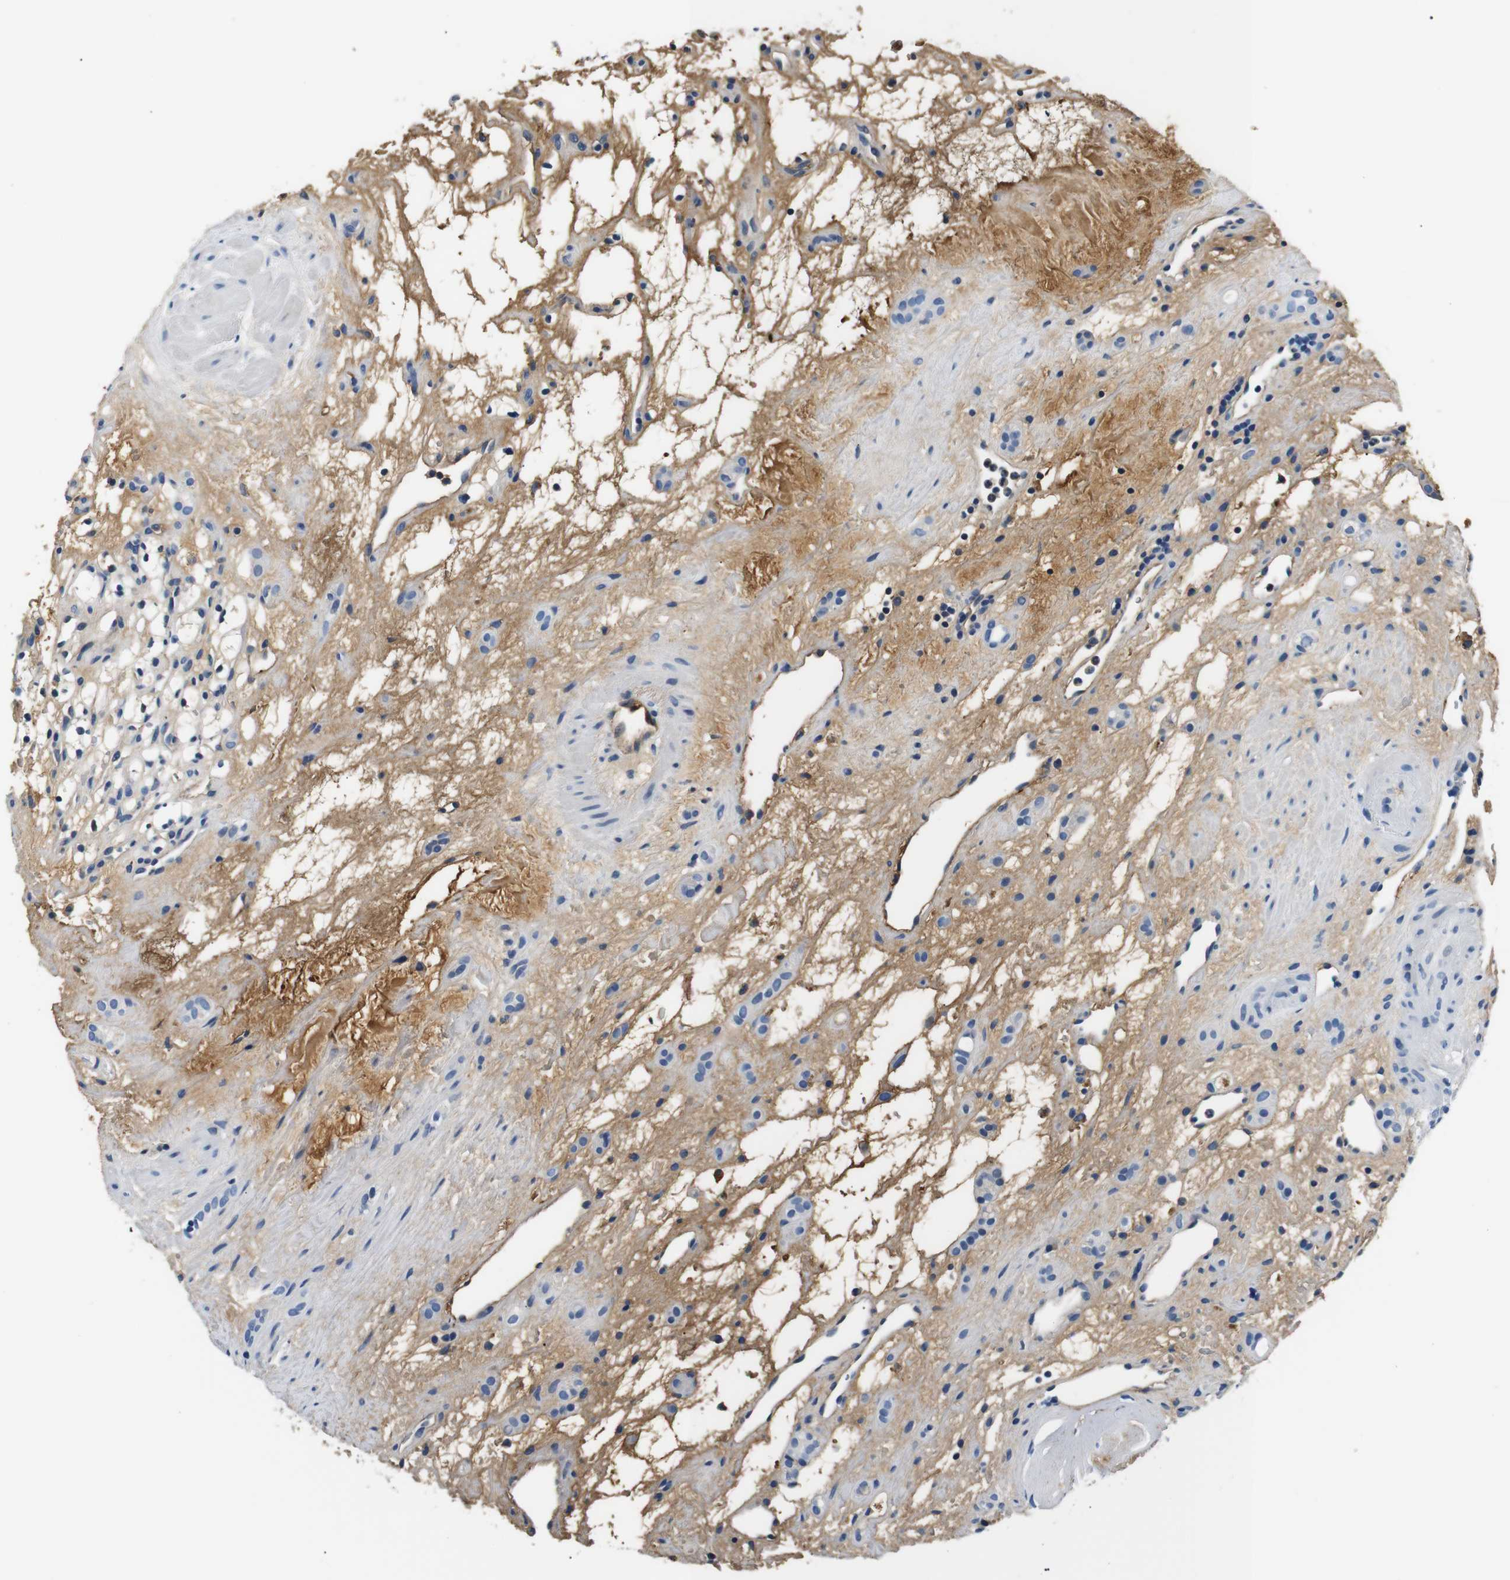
{"staining": {"intensity": "weak", "quantity": "25%-75%", "location": "cytoplasmic/membranous"}, "tissue": "renal cancer", "cell_type": "Tumor cells", "image_type": "cancer", "snomed": [{"axis": "morphology", "description": "Adenocarcinoma, NOS"}, {"axis": "topography", "description": "Kidney"}], "caption": "A photomicrograph showing weak cytoplasmic/membranous expression in approximately 25%-75% of tumor cells in renal cancer, as visualized by brown immunohistochemical staining.", "gene": "LHCGR", "patient": {"sex": "female", "age": 60}}